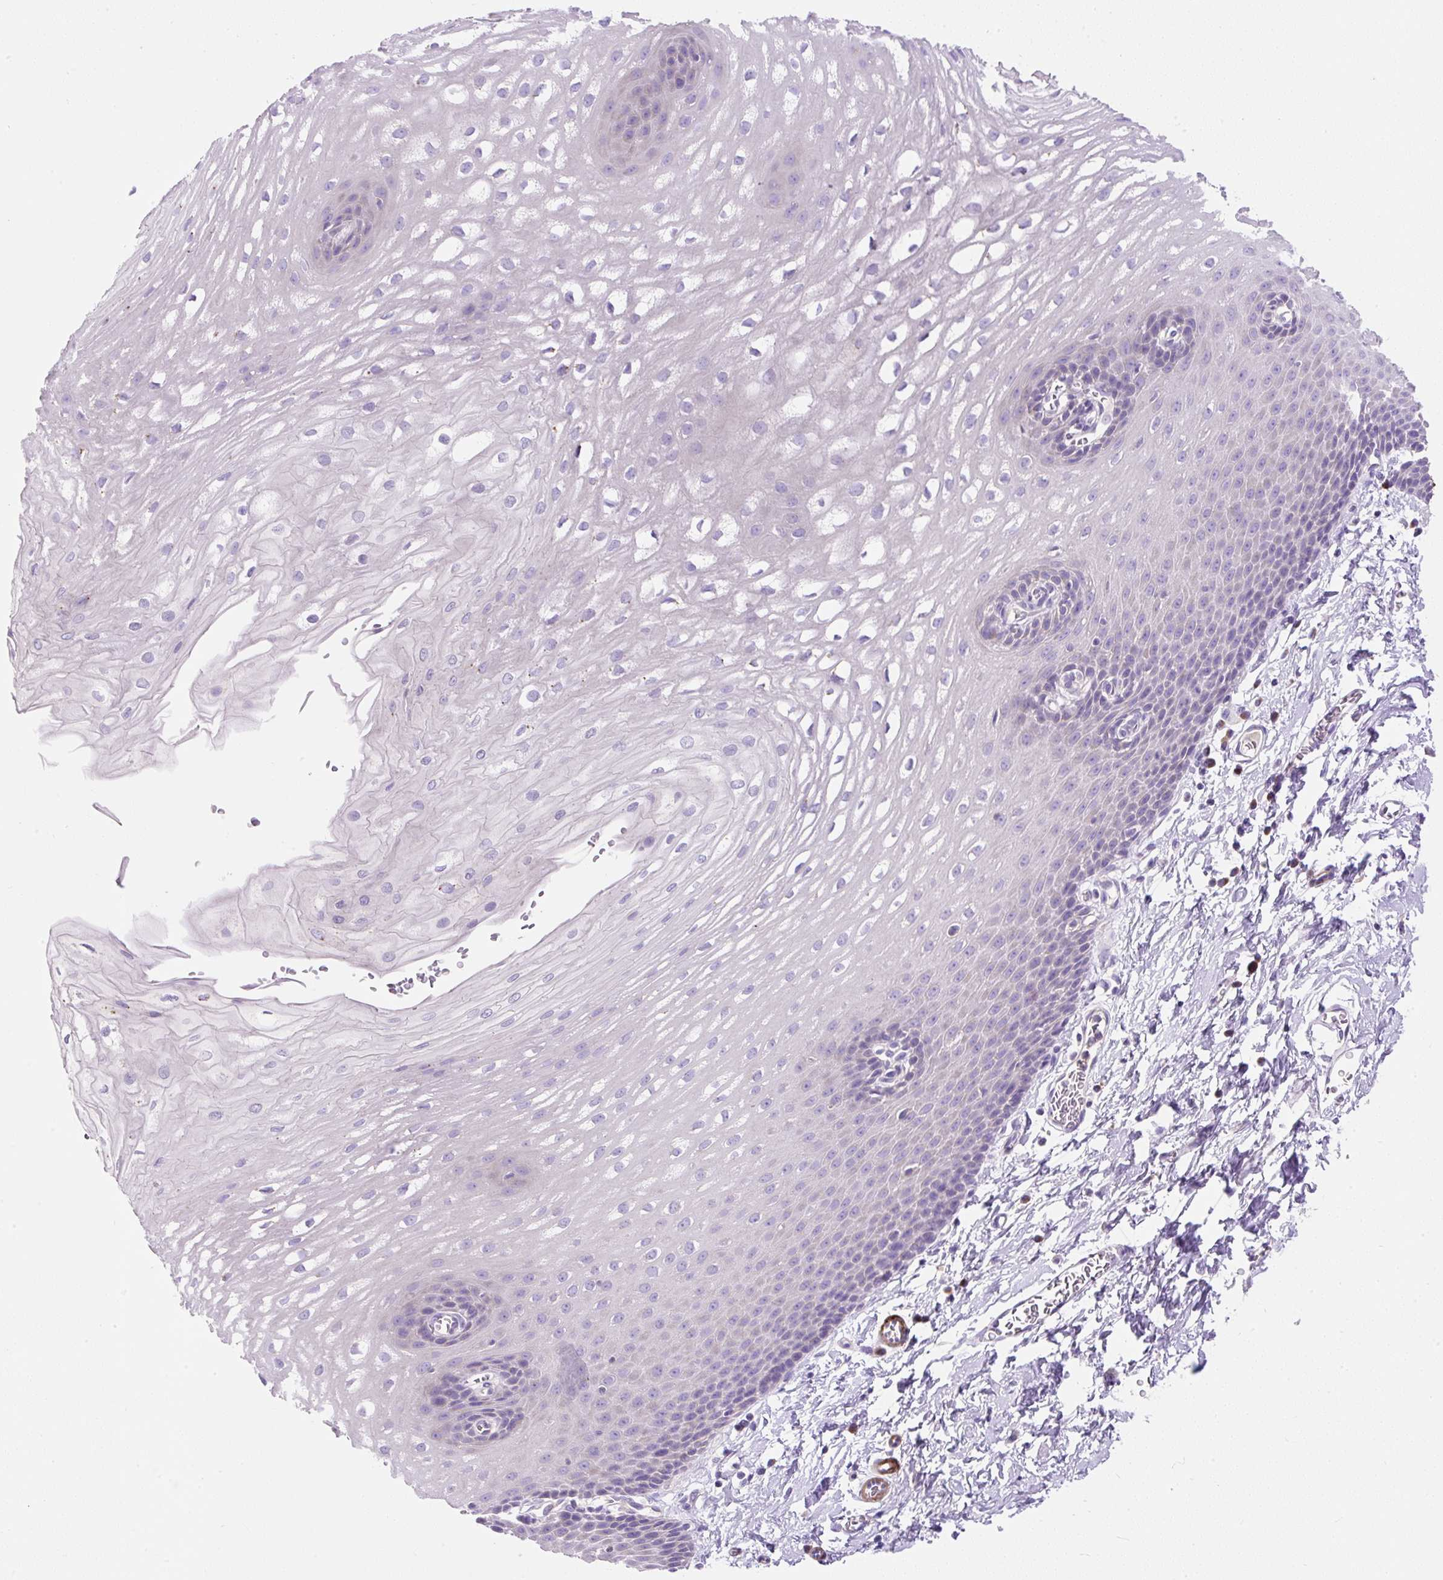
{"staining": {"intensity": "negative", "quantity": "none", "location": "none"}, "tissue": "esophagus", "cell_type": "Squamous epithelial cells", "image_type": "normal", "snomed": [{"axis": "morphology", "description": "Normal tissue, NOS"}, {"axis": "topography", "description": "Esophagus"}], "caption": "This is an immunohistochemistry histopathology image of unremarkable esophagus. There is no positivity in squamous epithelial cells.", "gene": "SUSD5", "patient": {"sex": "male", "age": 70}}